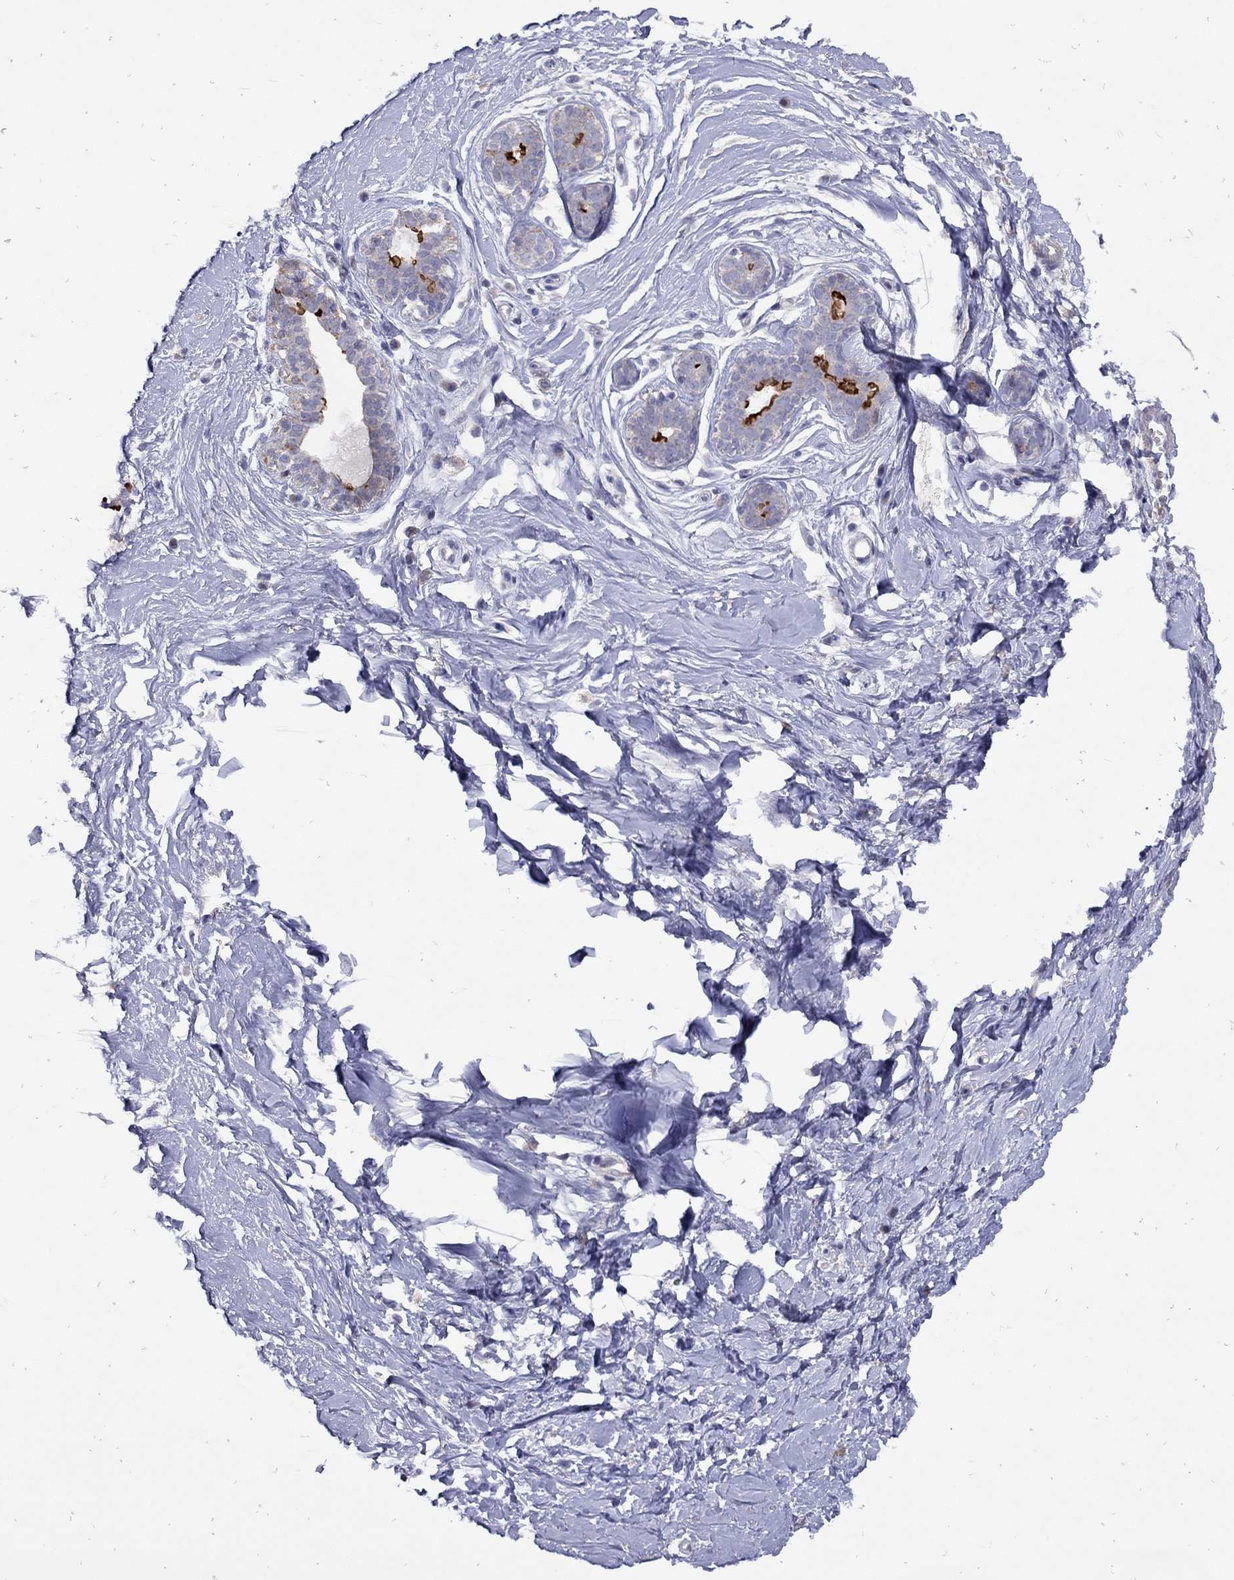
{"staining": {"intensity": "negative", "quantity": "none", "location": "none"}, "tissue": "breast", "cell_type": "Adipocytes", "image_type": "normal", "snomed": [{"axis": "morphology", "description": "Normal tissue, NOS"}, {"axis": "topography", "description": "Breast"}], "caption": "Adipocytes show no significant protein staining in normal breast. (Stains: DAB immunohistochemistry with hematoxylin counter stain, Microscopy: brightfield microscopy at high magnification).", "gene": "SYTL2", "patient": {"sex": "female", "age": 37}}